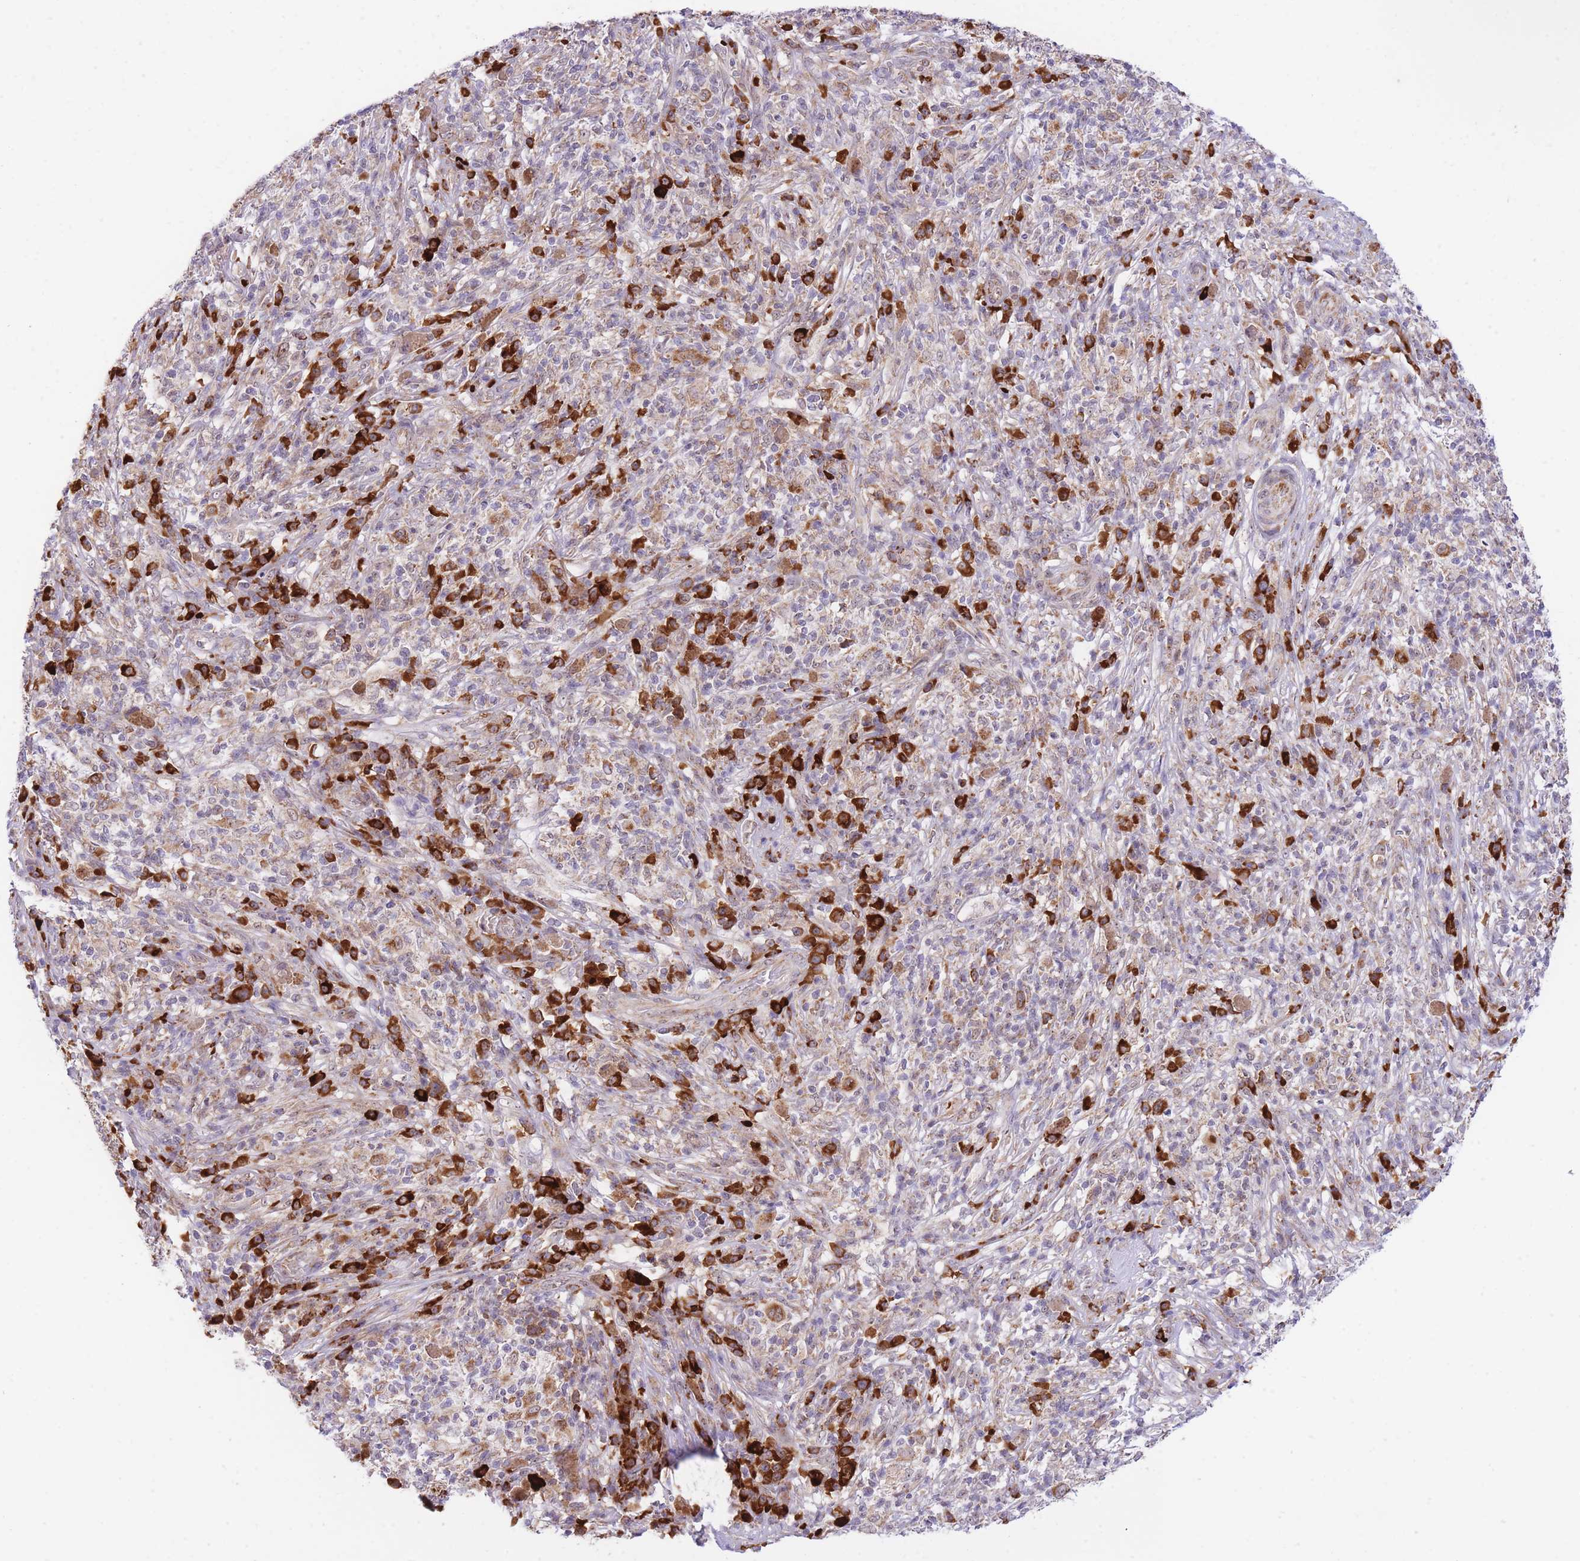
{"staining": {"intensity": "strong", "quantity": ">75%", "location": "cytoplasmic/membranous"}, "tissue": "melanoma", "cell_type": "Tumor cells", "image_type": "cancer", "snomed": [{"axis": "morphology", "description": "Malignant melanoma, NOS"}, {"axis": "topography", "description": "Skin"}], "caption": "Immunohistochemical staining of malignant melanoma shows high levels of strong cytoplasmic/membranous protein staining in approximately >75% of tumor cells.", "gene": "EXOSC8", "patient": {"sex": "male", "age": 66}}